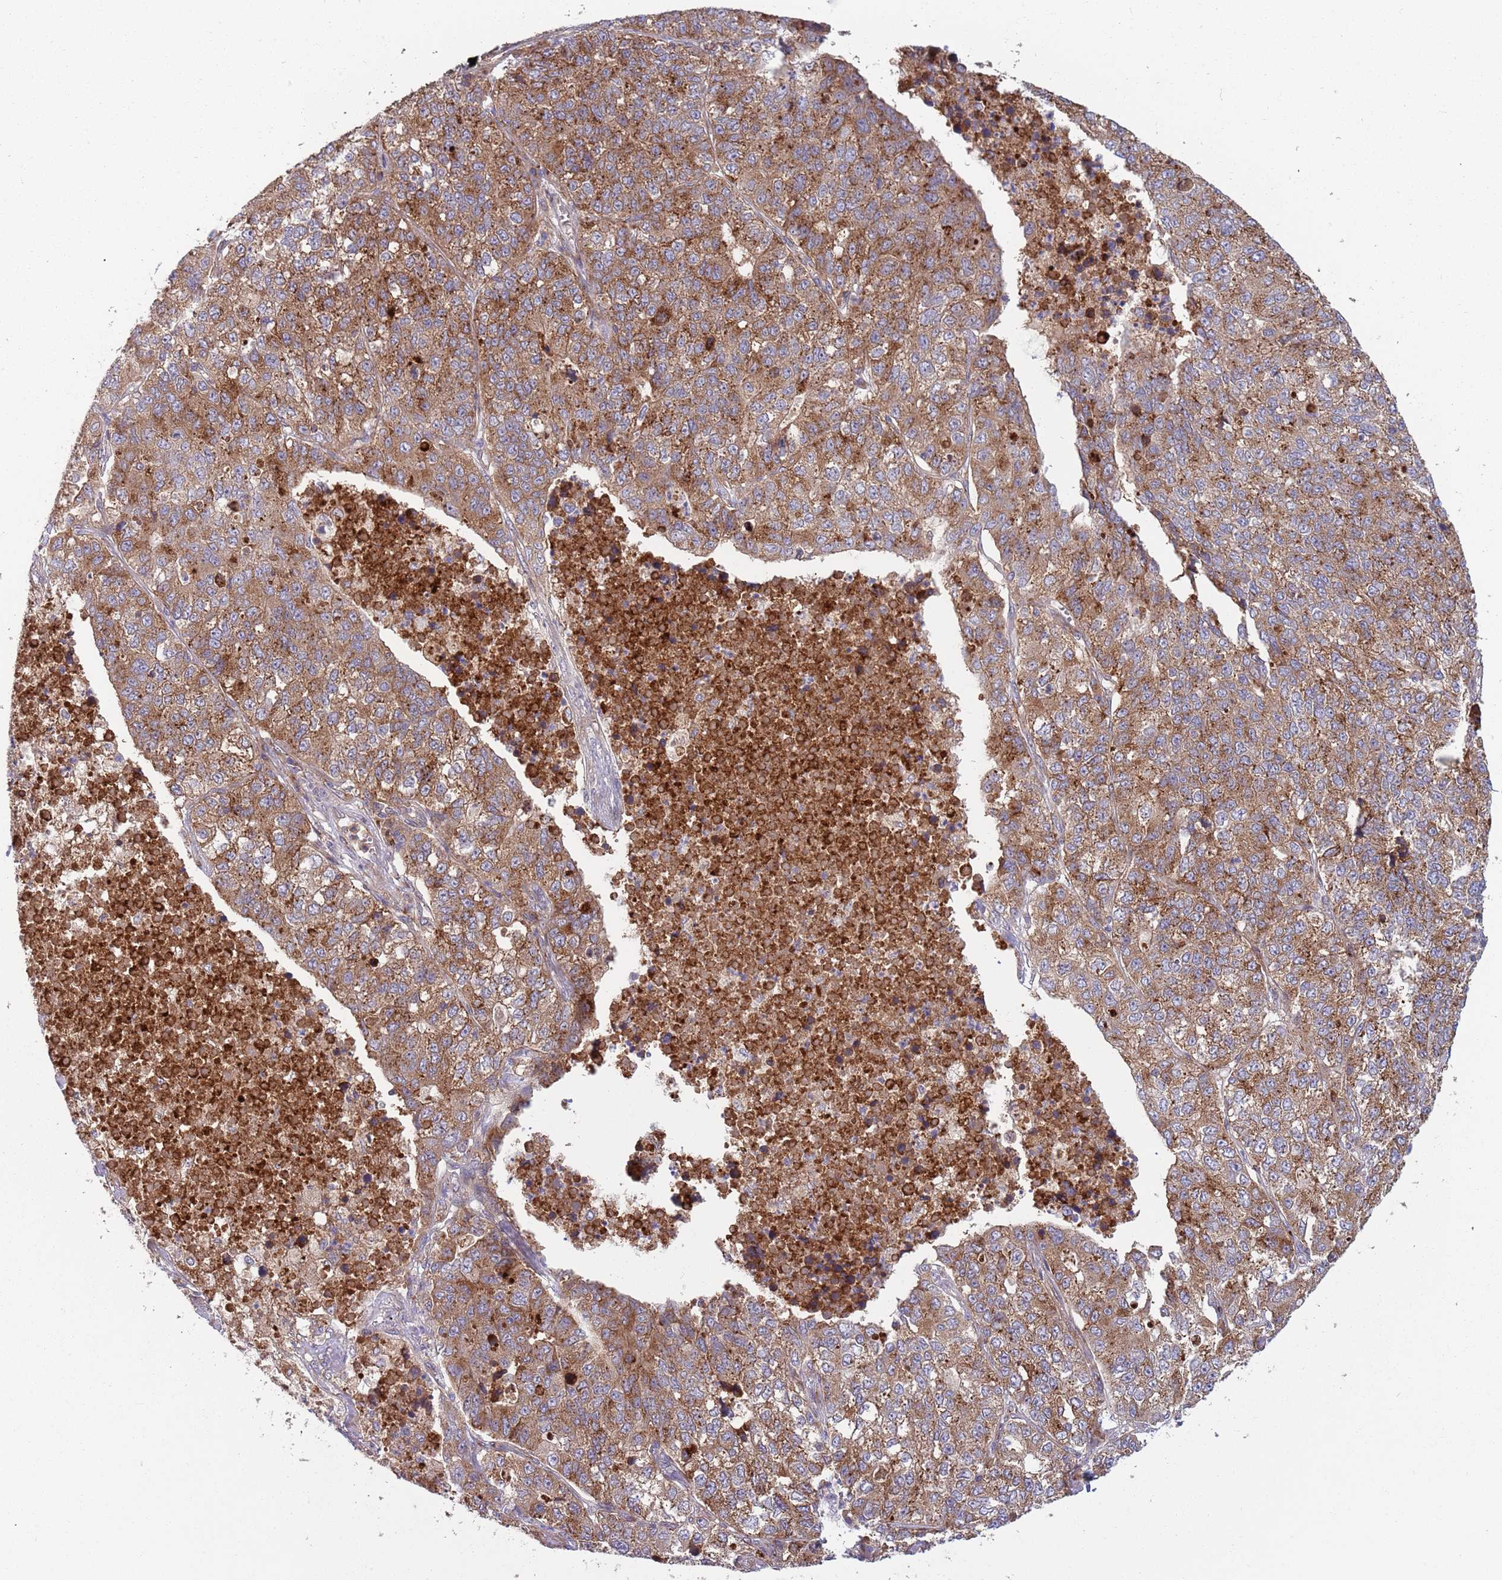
{"staining": {"intensity": "moderate", "quantity": ">75%", "location": "cytoplasmic/membranous"}, "tissue": "lung cancer", "cell_type": "Tumor cells", "image_type": "cancer", "snomed": [{"axis": "morphology", "description": "Adenocarcinoma, NOS"}, {"axis": "topography", "description": "Lung"}], "caption": "A medium amount of moderate cytoplasmic/membranous staining is present in about >75% of tumor cells in adenocarcinoma (lung) tissue.", "gene": "BTBD7", "patient": {"sex": "male", "age": 49}}